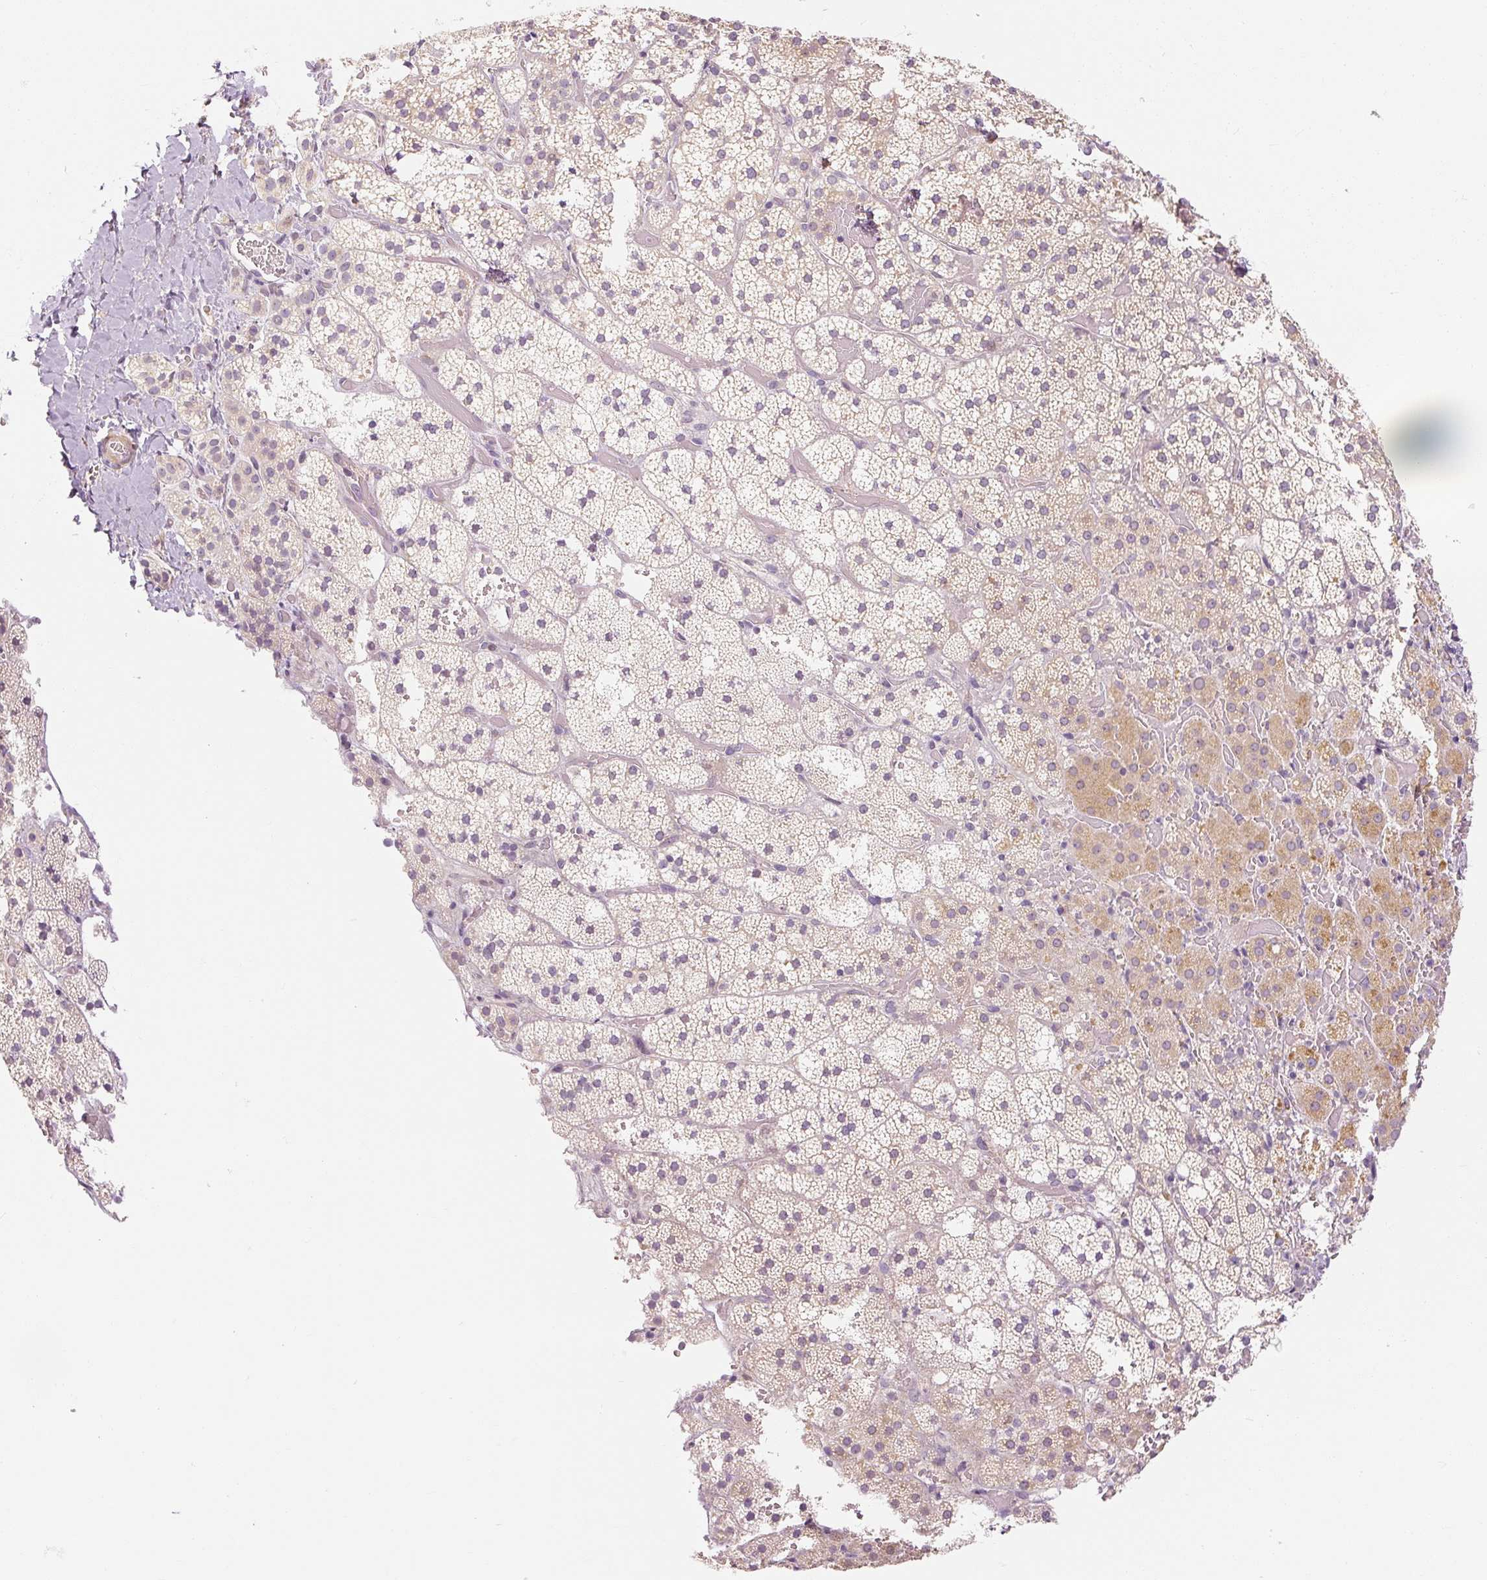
{"staining": {"intensity": "moderate", "quantity": "<25%", "location": "cytoplasmic/membranous"}, "tissue": "adrenal gland", "cell_type": "Glandular cells", "image_type": "normal", "snomed": [{"axis": "morphology", "description": "Normal tissue, NOS"}, {"axis": "topography", "description": "Adrenal gland"}], "caption": "High-magnification brightfield microscopy of unremarkable adrenal gland stained with DAB (brown) and counterstained with hematoxylin (blue). glandular cells exhibit moderate cytoplasmic/membranous staining is identified in about<25% of cells.", "gene": "CAPN3", "patient": {"sex": "male", "age": 53}}